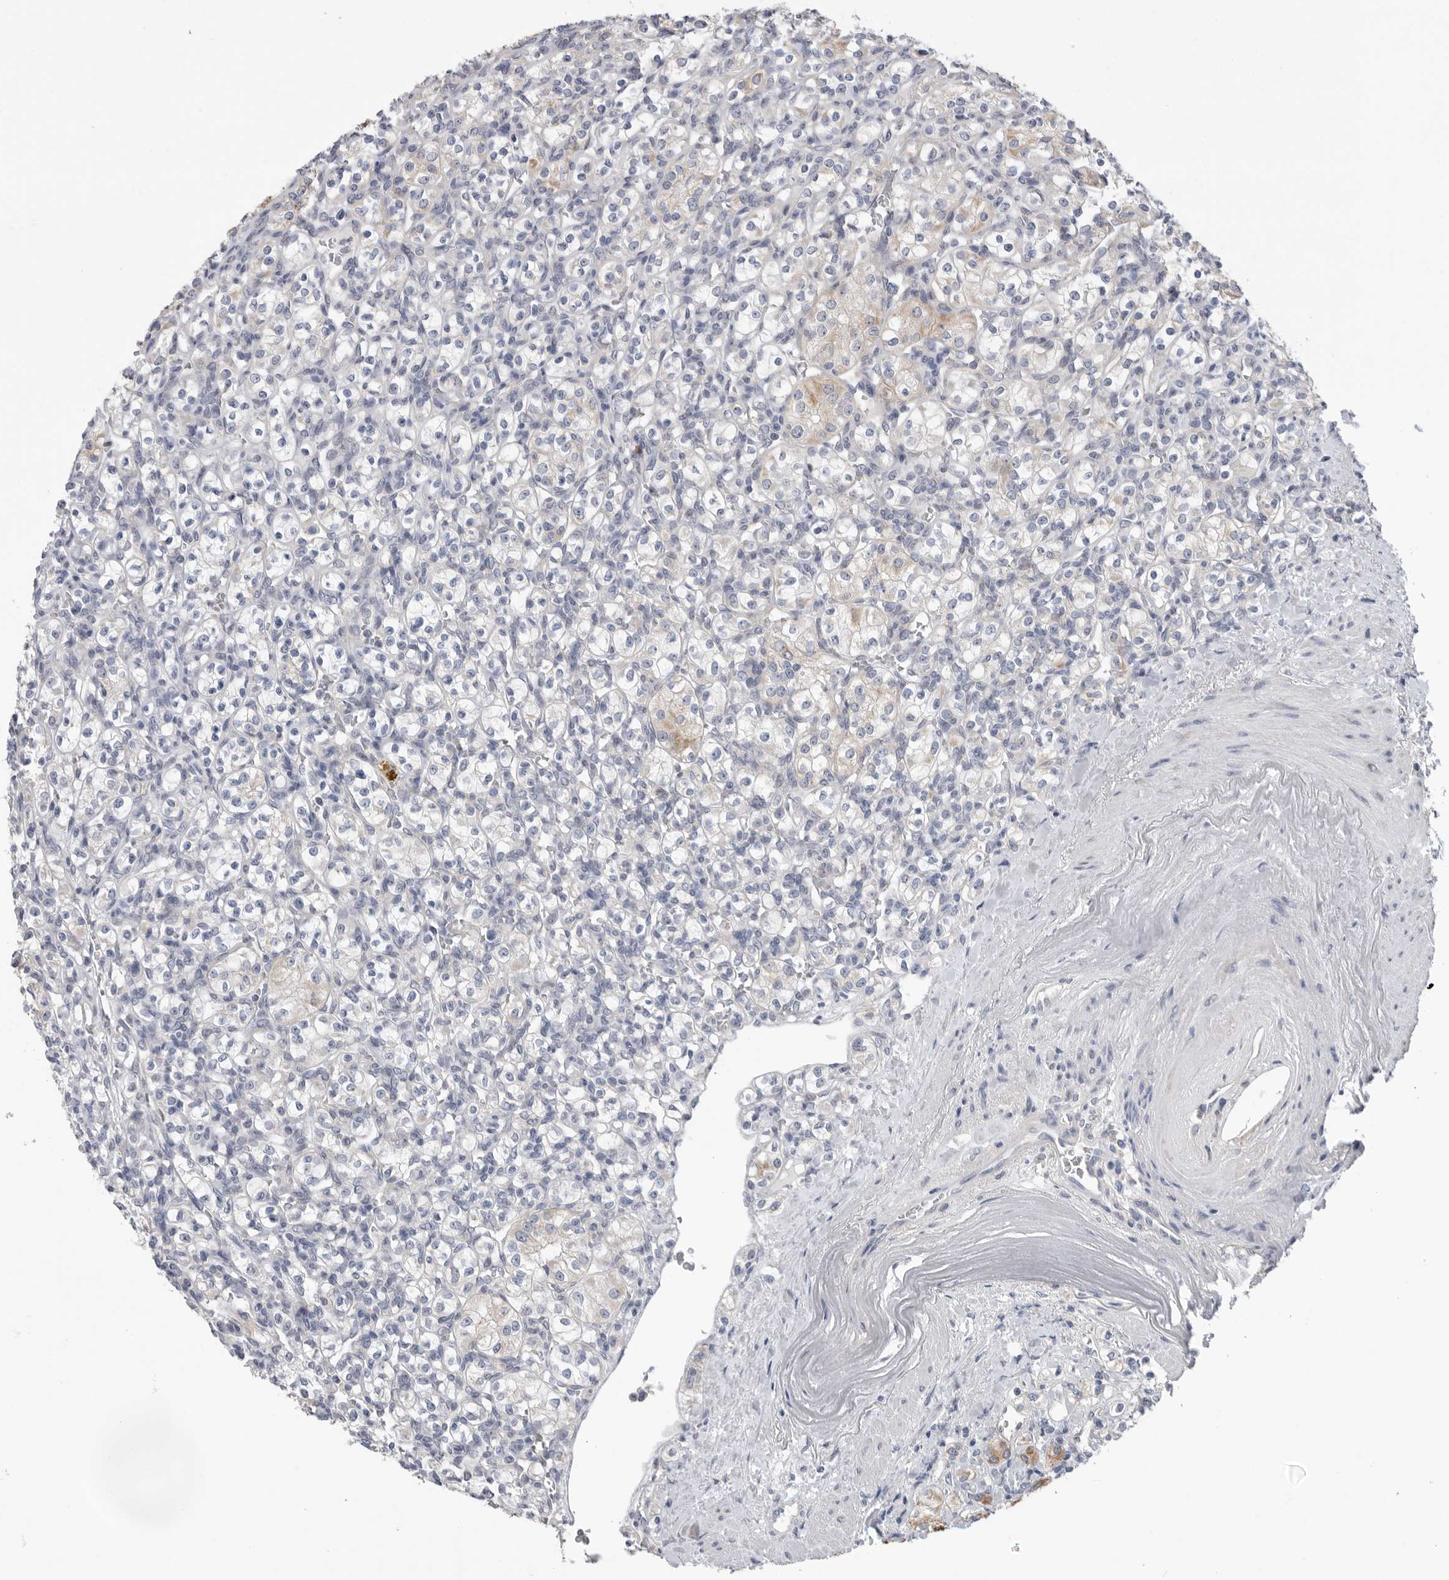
{"staining": {"intensity": "weak", "quantity": "<25%", "location": "cytoplasmic/membranous"}, "tissue": "renal cancer", "cell_type": "Tumor cells", "image_type": "cancer", "snomed": [{"axis": "morphology", "description": "Adenocarcinoma, NOS"}, {"axis": "topography", "description": "Kidney"}], "caption": "Immunohistochemistry (IHC) photomicrograph of human renal cancer (adenocarcinoma) stained for a protein (brown), which exhibits no expression in tumor cells. Nuclei are stained in blue.", "gene": "MTFR1L", "patient": {"sex": "male", "age": 77}}